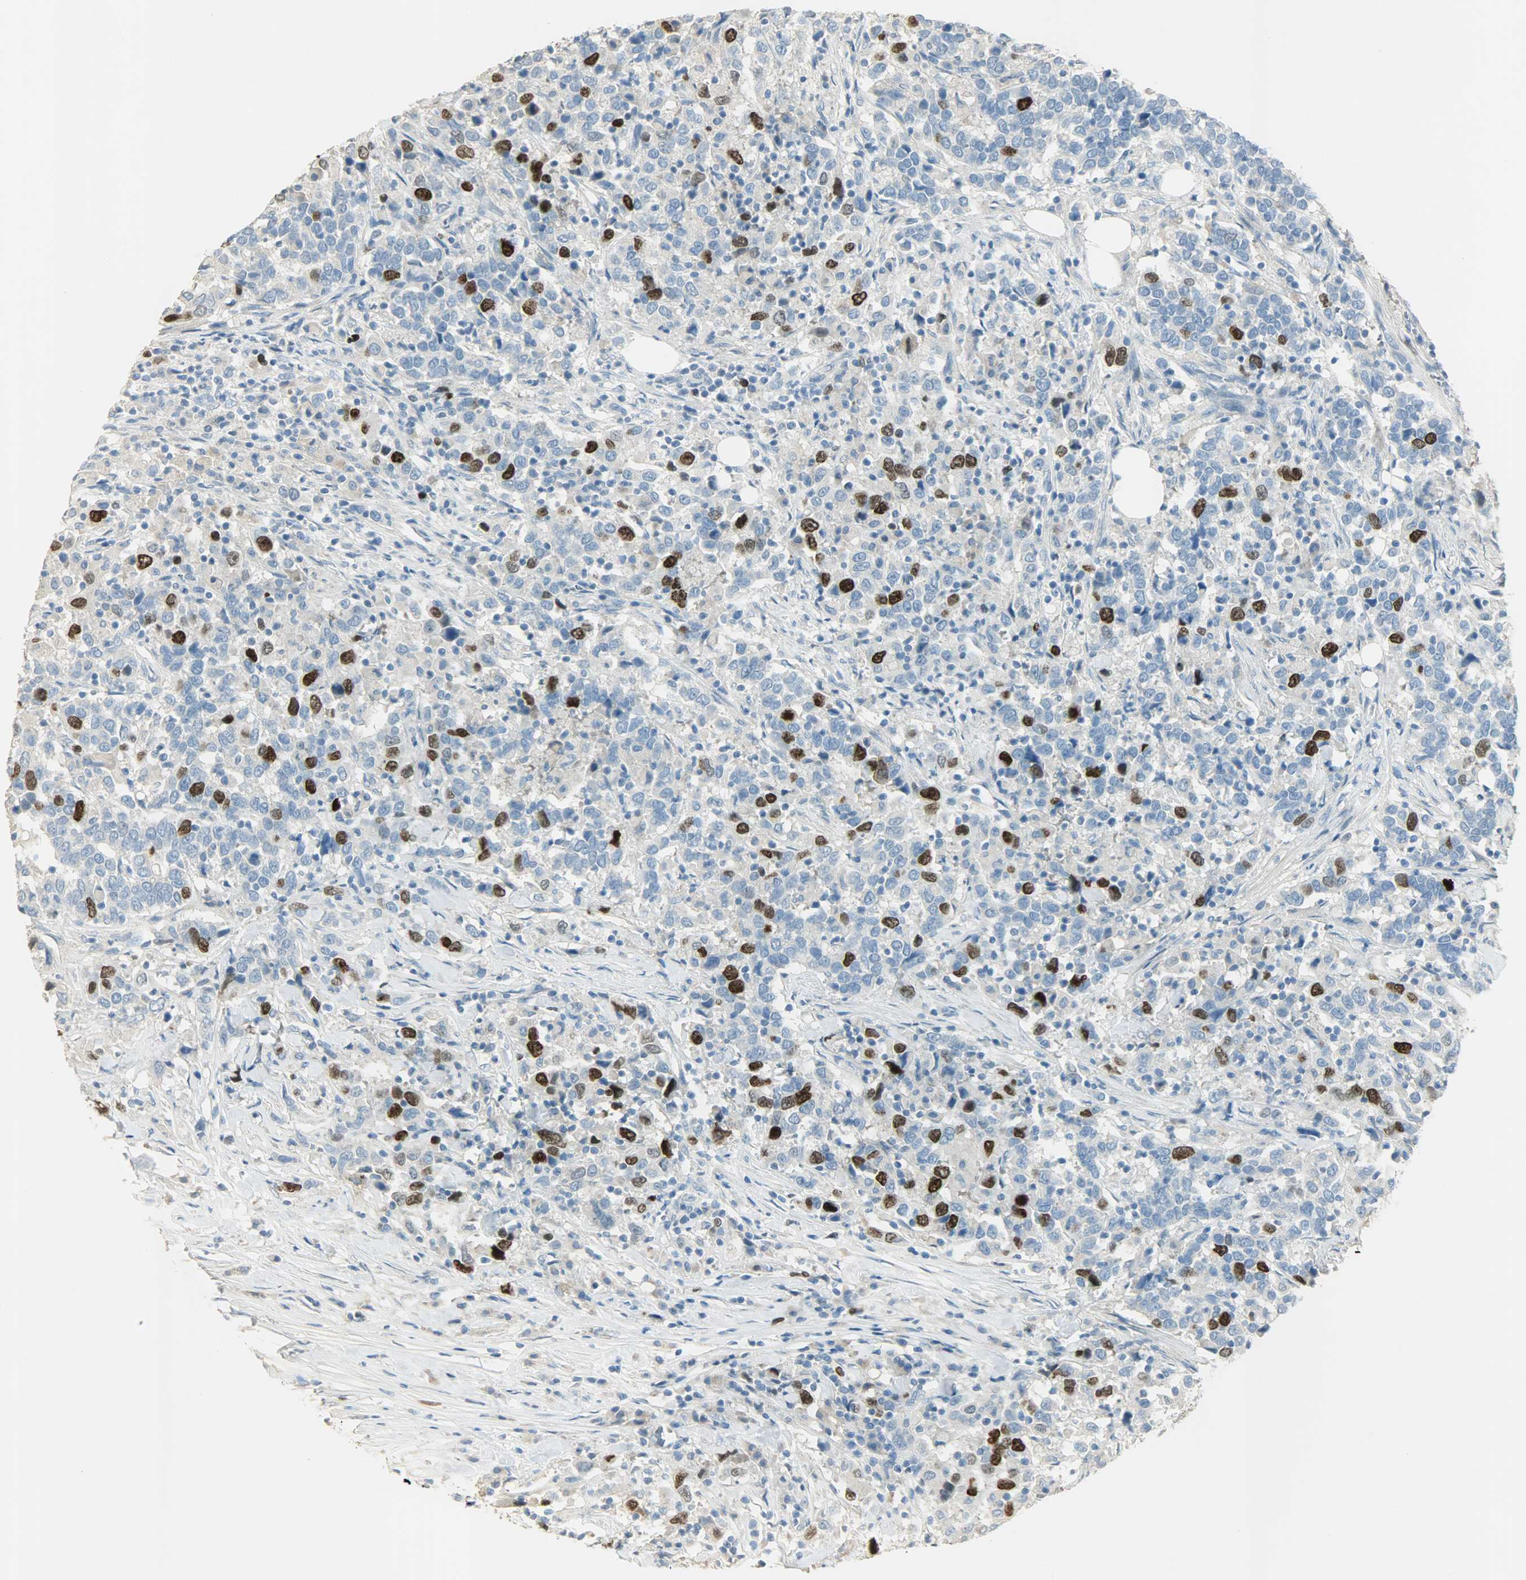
{"staining": {"intensity": "strong", "quantity": "<25%", "location": "nuclear"}, "tissue": "urothelial cancer", "cell_type": "Tumor cells", "image_type": "cancer", "snomed": [{"axis": "morphology", "description": "Urothelial carcinoma, High grade"}, {"axis": "topography", "description": "Urinary bladder"}], "caption": "The image displays immunohistochemical staining of high-grade urothelial carcinoma. There is strong nuclear expression is seen in approximately <25% of tumor cells. (IHC, brightfield microscopy, high magnification).", "gene": "TPX2", "patient": {"sex": "male", "age": 61}}